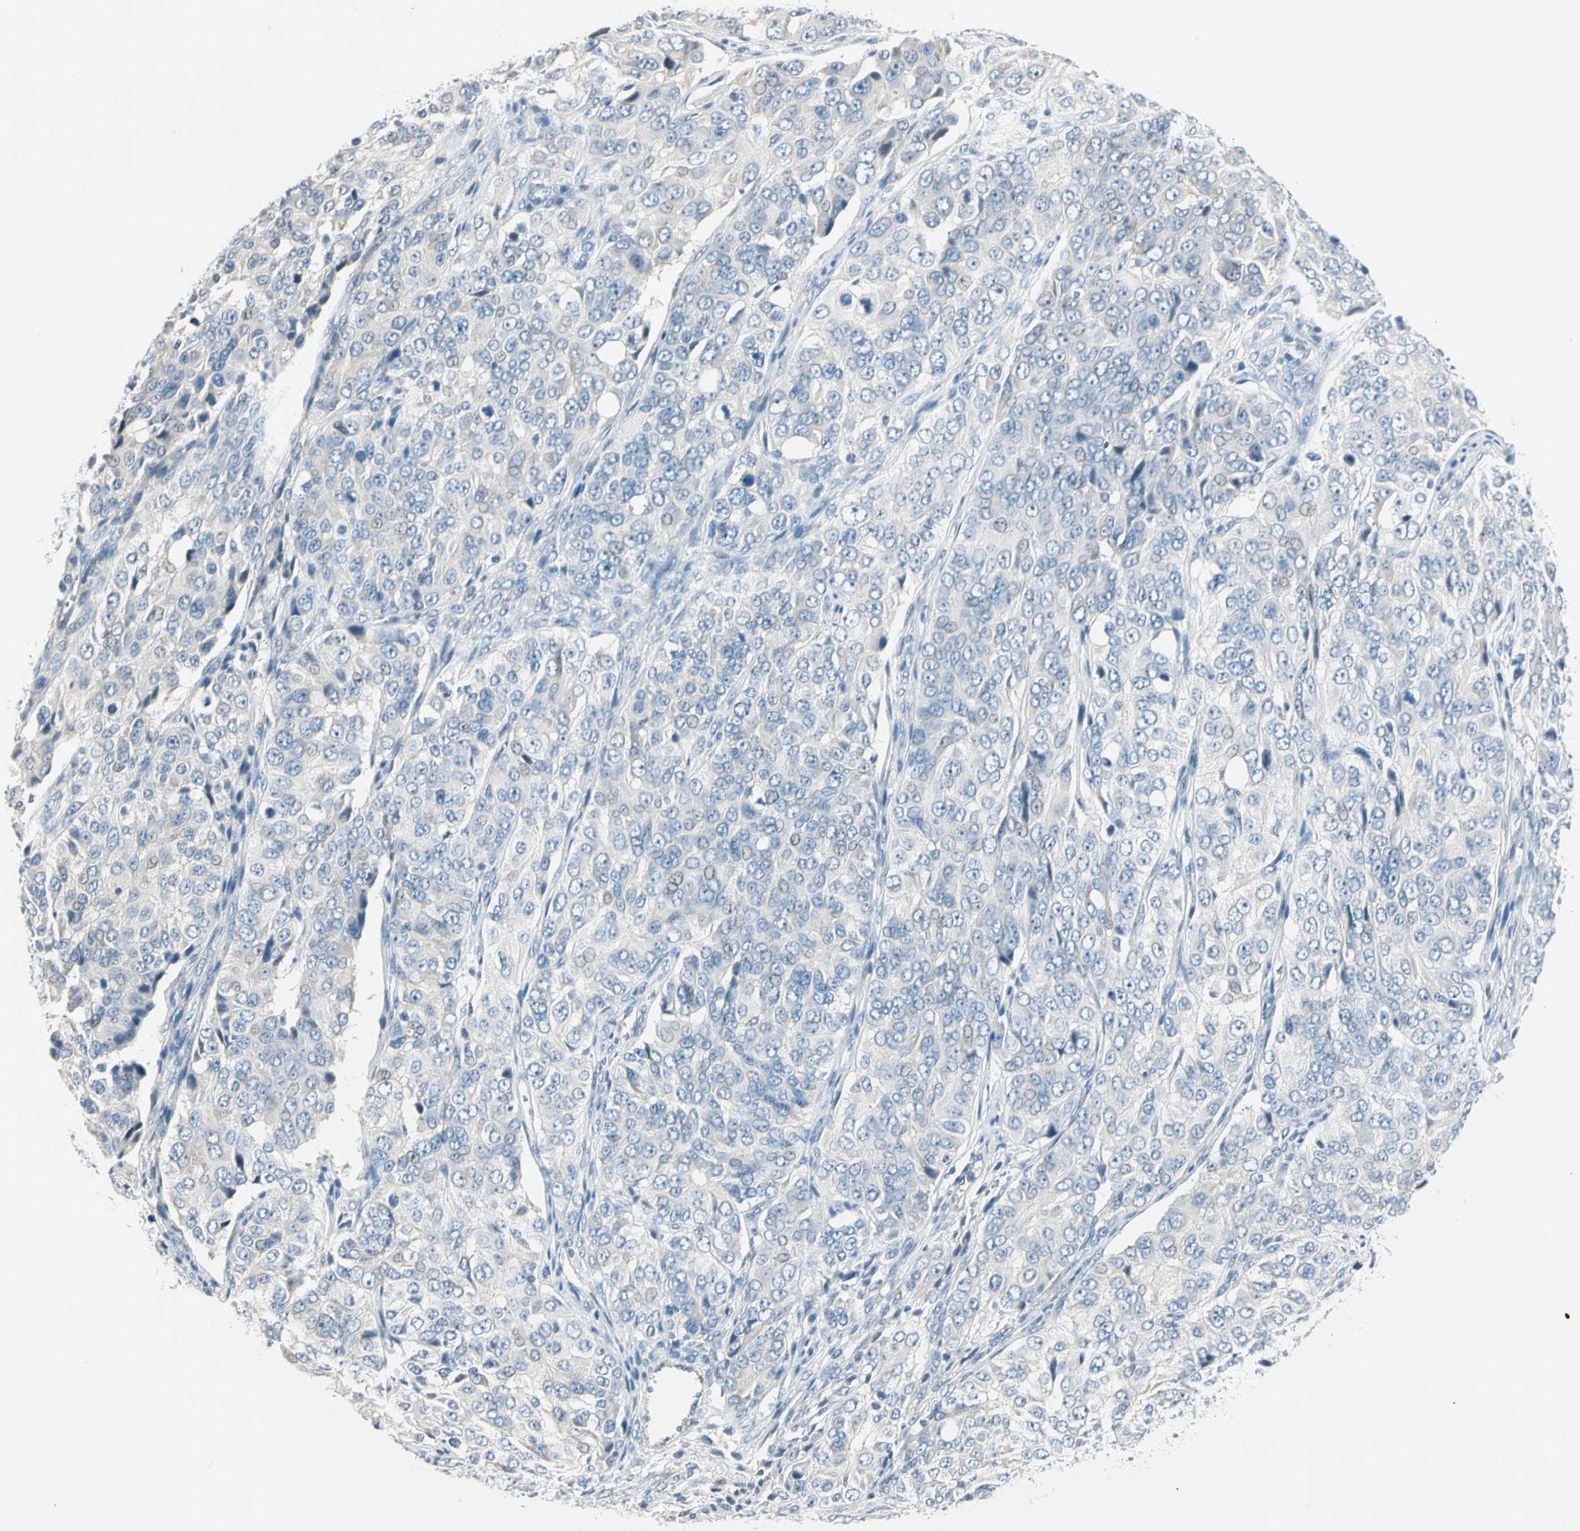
{"staining": {"intensity": "weak", "quantity": "<25%", "location": "cytoplasmic/membranous"}, "tissue": "ovarian cancer", "cell_type": "Tumor cells", "image_type": "cancer", "snomed": [{"axis": "morphology", "description": "Carcinoma, endometroid"}, {"axis": "topography", "description": "Ovary"}], "caption": "High power microscopy histopathology image of an immunohistochemistry histopathology image of ovarian endometroid carcinoma, revealing no significant expression in tumor cells.", "gene": "STK40", "patient": {"sex": "female", "age": 51}}